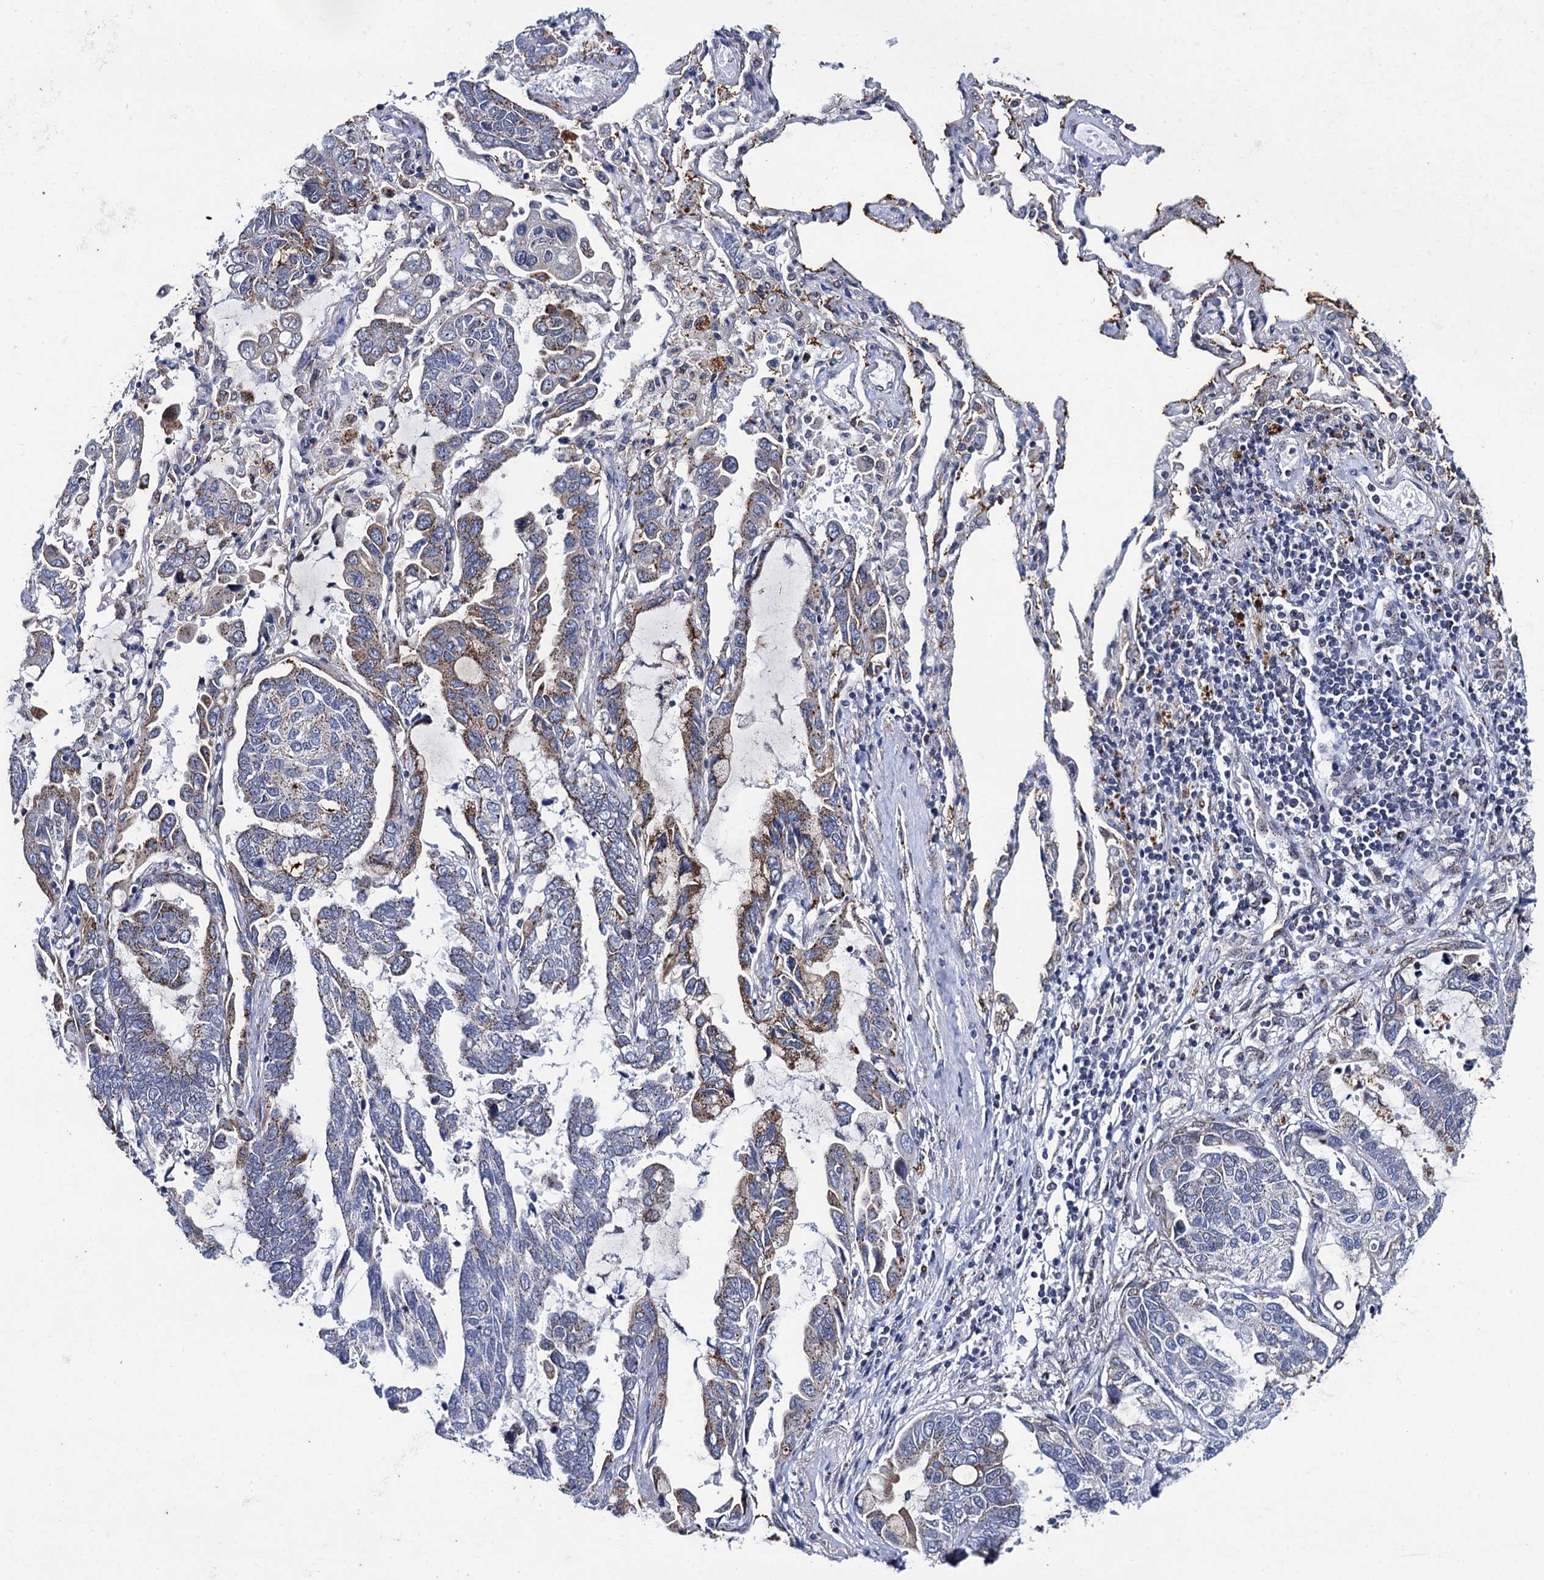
{"staining": {"intensity": "moderate", "quantity": "25%-75%", "location": "cytoplasmic/membranous"}, "tissue": "lung cancer", "cell_type": "Tumor cells", "image_type": "cancer", "snomed": [{"axis": "morphology", "description": "Adenocarcinoma, NOS"}, {"axis": "topography", "description": "Lung"}], "caption": "Protein expression by immunohistochemistry (IHC) reveals moderate cytoplasmic/membranous expression in approximately 25%-75% of tumor cells in adenocarcinoma (lung).", "gene": "THAP2", "patient": {"sex": "male", "age": 64}}